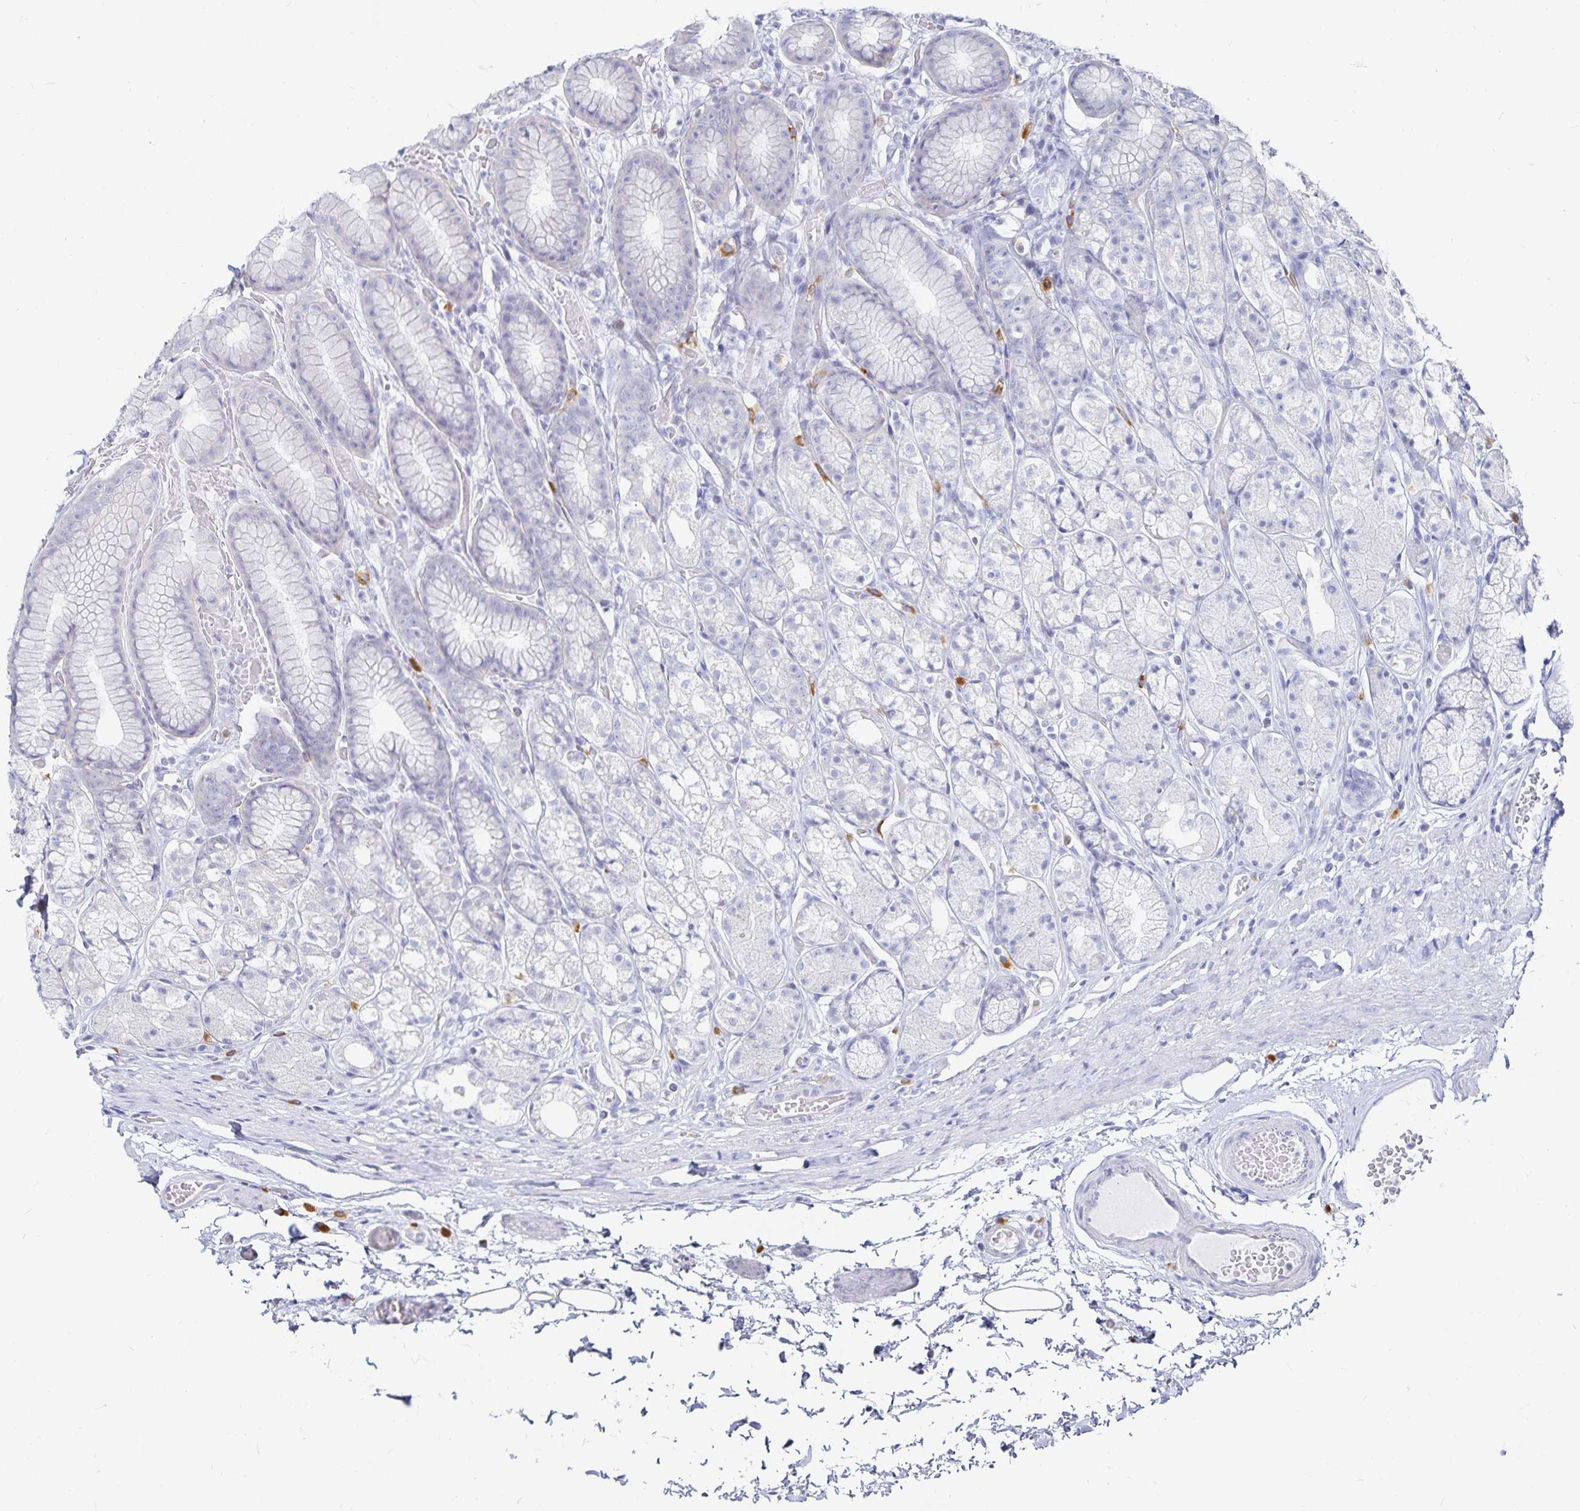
{"staining": {"intensity": "negative", "quantity": "none", "location": "none"}, "tissue": "stomach", "cell_type": "Glandular cells", "image_type": "normal", "snomed": [{"axis": "morphology", "description": "Normal tissue, NOS"}, {"axis": "topography", "description": "Smooth muscle"}, {"axis": "topography", "description": "Stomach"}], "caption": "Immunohistochemistry (IHC) photomicrograph of normal stomach stained for a protein (brown), which exhibits no positivity in glandular cells. (Immunohistochemistry, brightfield microscopy, high magnification).", "gene": "TNIP1", "patient": {"sex": "male", "age": 70}}